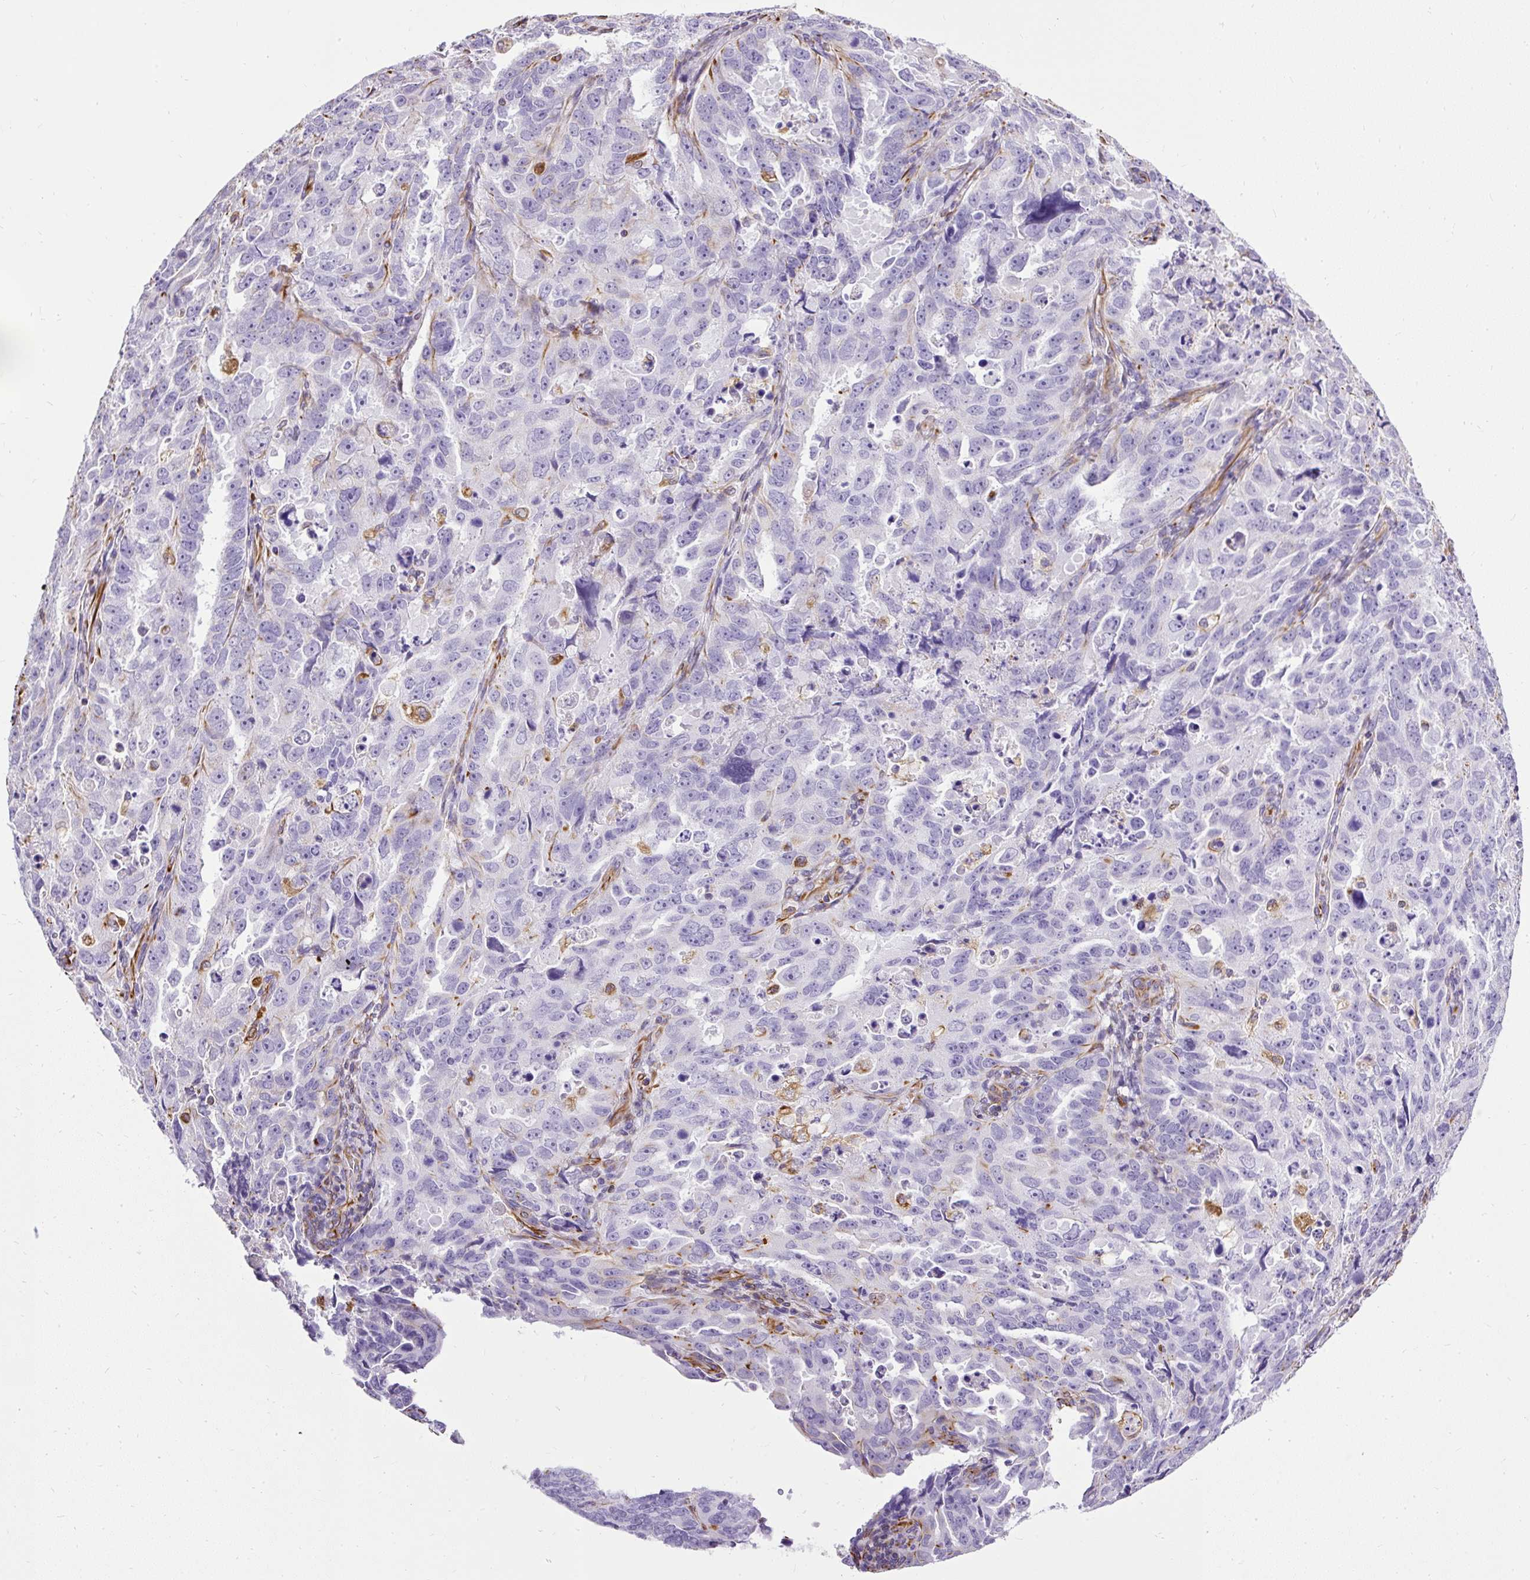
{"staining": {"intensity": "moderate", "quantity": "<25%", "location": "cytoplasmic/membranous"}, "tissue": "endometrial cancer", "cell_type": "Tumor cells", "image_type": "cancer", "snomed": [{"axis": "morphology", "description": "Adenocarcinoma, NOS"}, {"axis": "topography", "description": "Endometrium"}], "caption": "IHC of human endometrial cancer exhibits low levels of moderate cytoplasmic/membranous expression in approximately <25% of tumor cells.", "gene": "PLS1", "patient": {"sex": "female", "age": 65}}